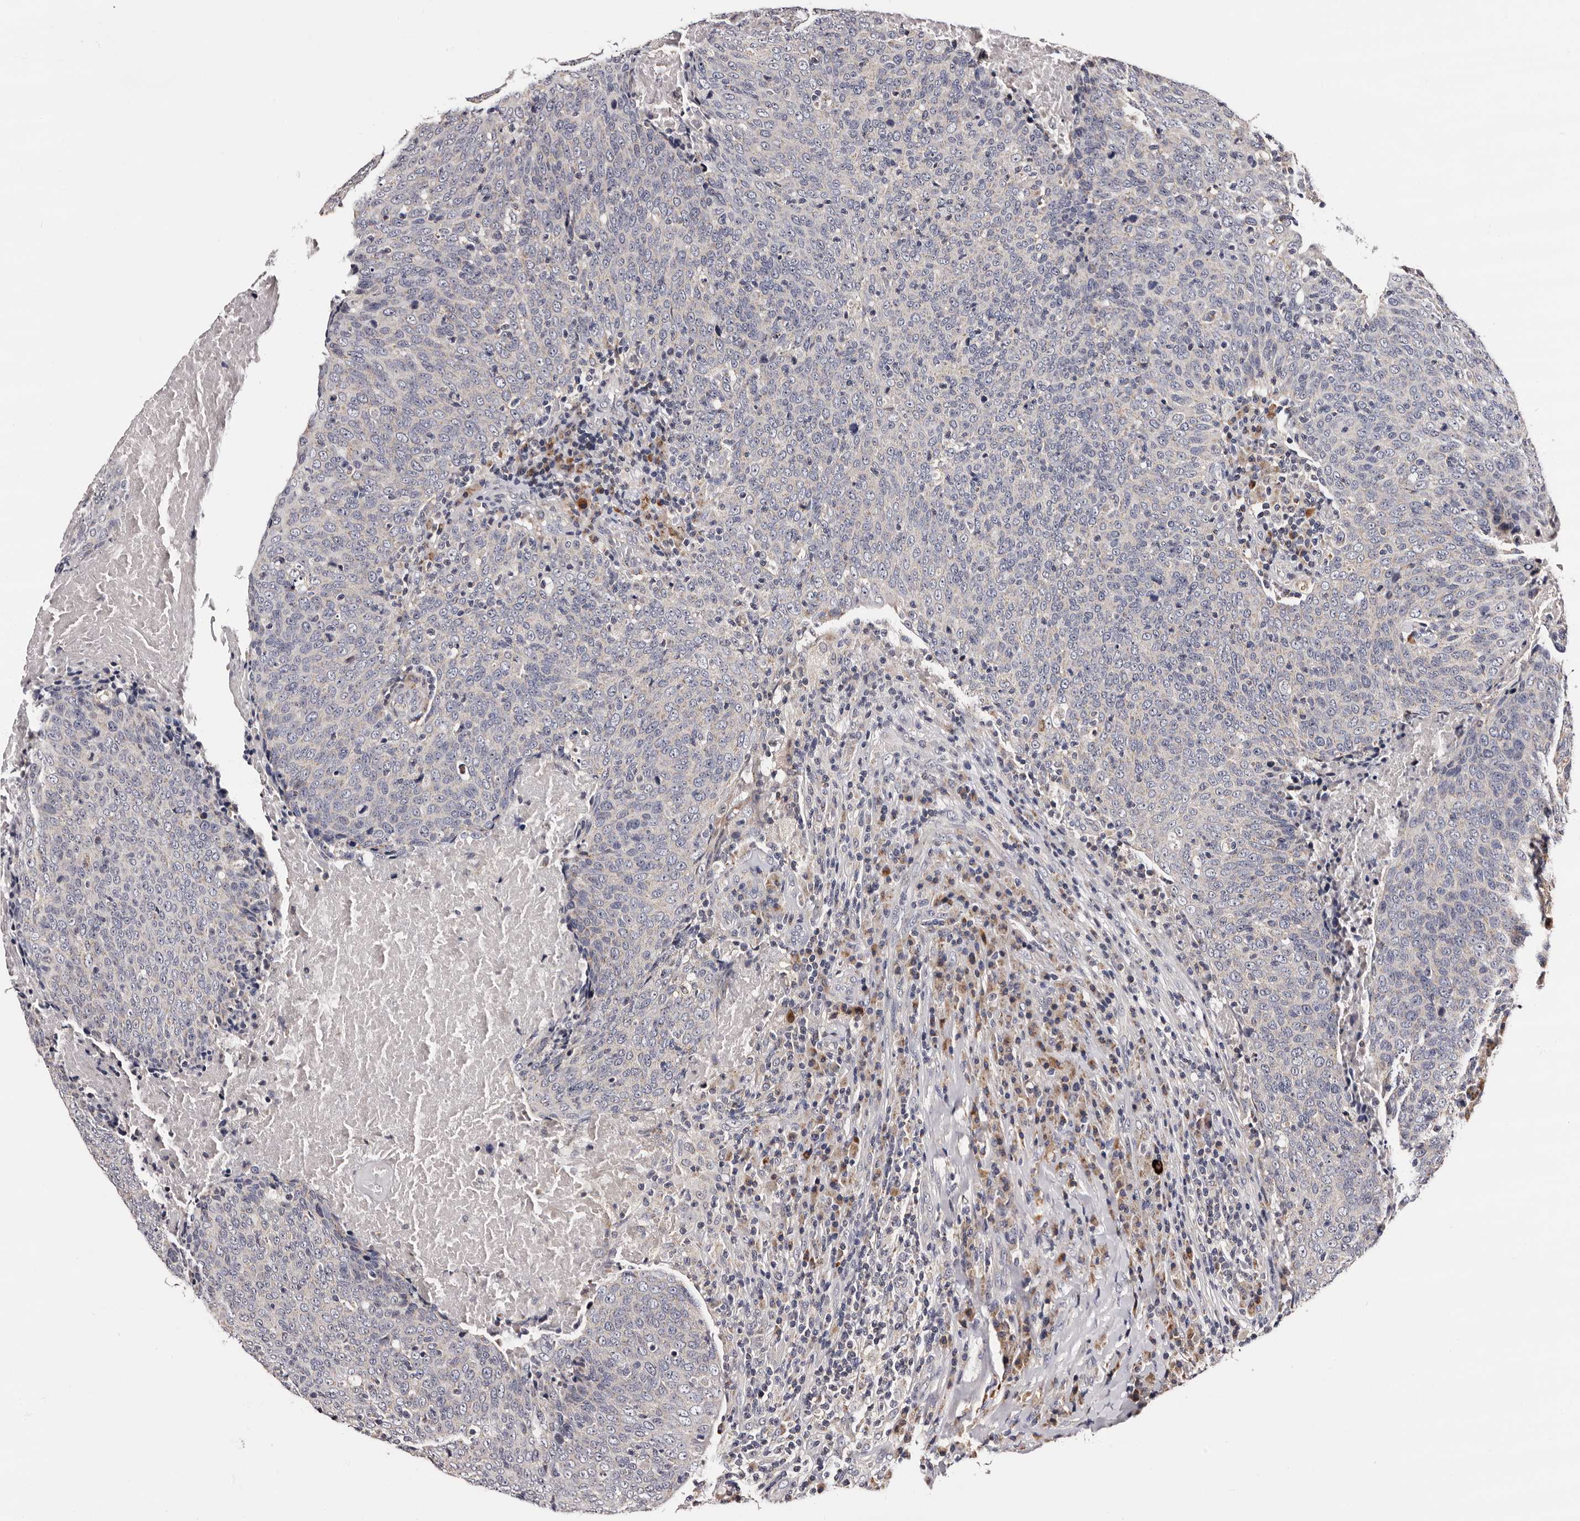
{"staining": {"intensity": "negative", "quantity": "none", "location": "none"}, "tissue": "head and neck cancer", "cell_type": "Tumor cells", "image_type": "cancer", "snomed": [{"axis": "morphology", "description": "Squamous cell carcinoma, NOS"}, {"axis": "morphology", "description": "Squamous cell carcinoma, metastatic, NOS"}, {"axis": "topography", "description": "Lymph node"}, {"axis": "topography", "description": "Head-Neck"}], "caption": "This micrograph is of head and neck squamous cell carcinoma stained with immunohistochemistry (IHC) to label a protein in brown with the nuclei are counter-stained blue. There is no staining in tumor cells.", "gene": "TAF4B", "patient": {"sex": "male", "age": 62}}